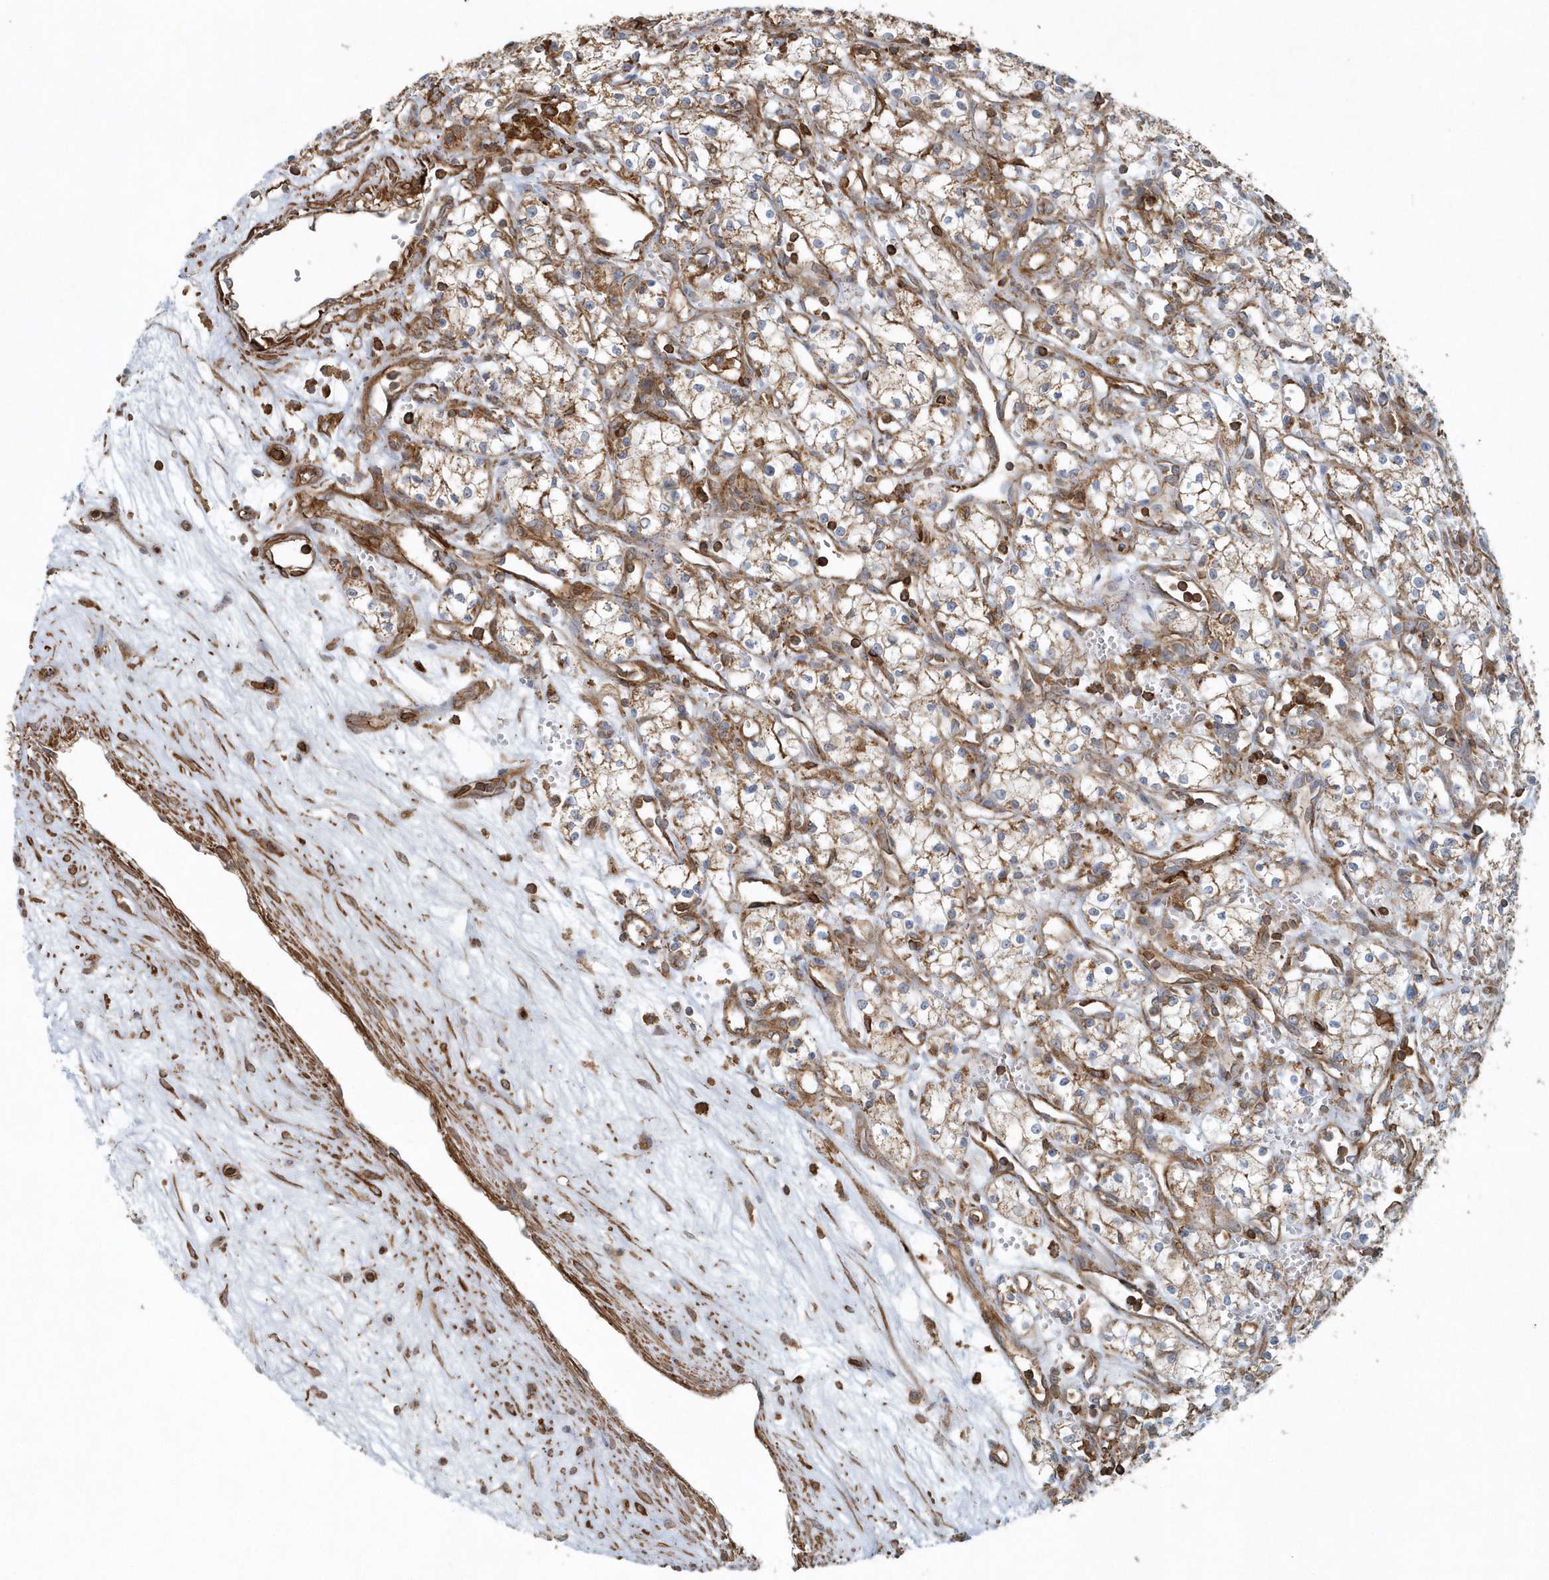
{"staining": {"intensity": "weak", "quantity": ">75%", "location": "cytoplasmic/membranous"}, "tissue": "renal cancer", "cell_type": "Tumor cells", "image_type": "cancer", "snomed": [{"axis": "morphology", "description": "Adenocarcinoma, NOS"}, {"axis": "topography", "description": "Kidney"}], "caption": "Protein staining demonstrates weak cytoplasmic/membranous positivity in about >75% of tumor cells in renal cancer.", "gene": "MMUT", "patient": {"sex": "male", "age": 59}}